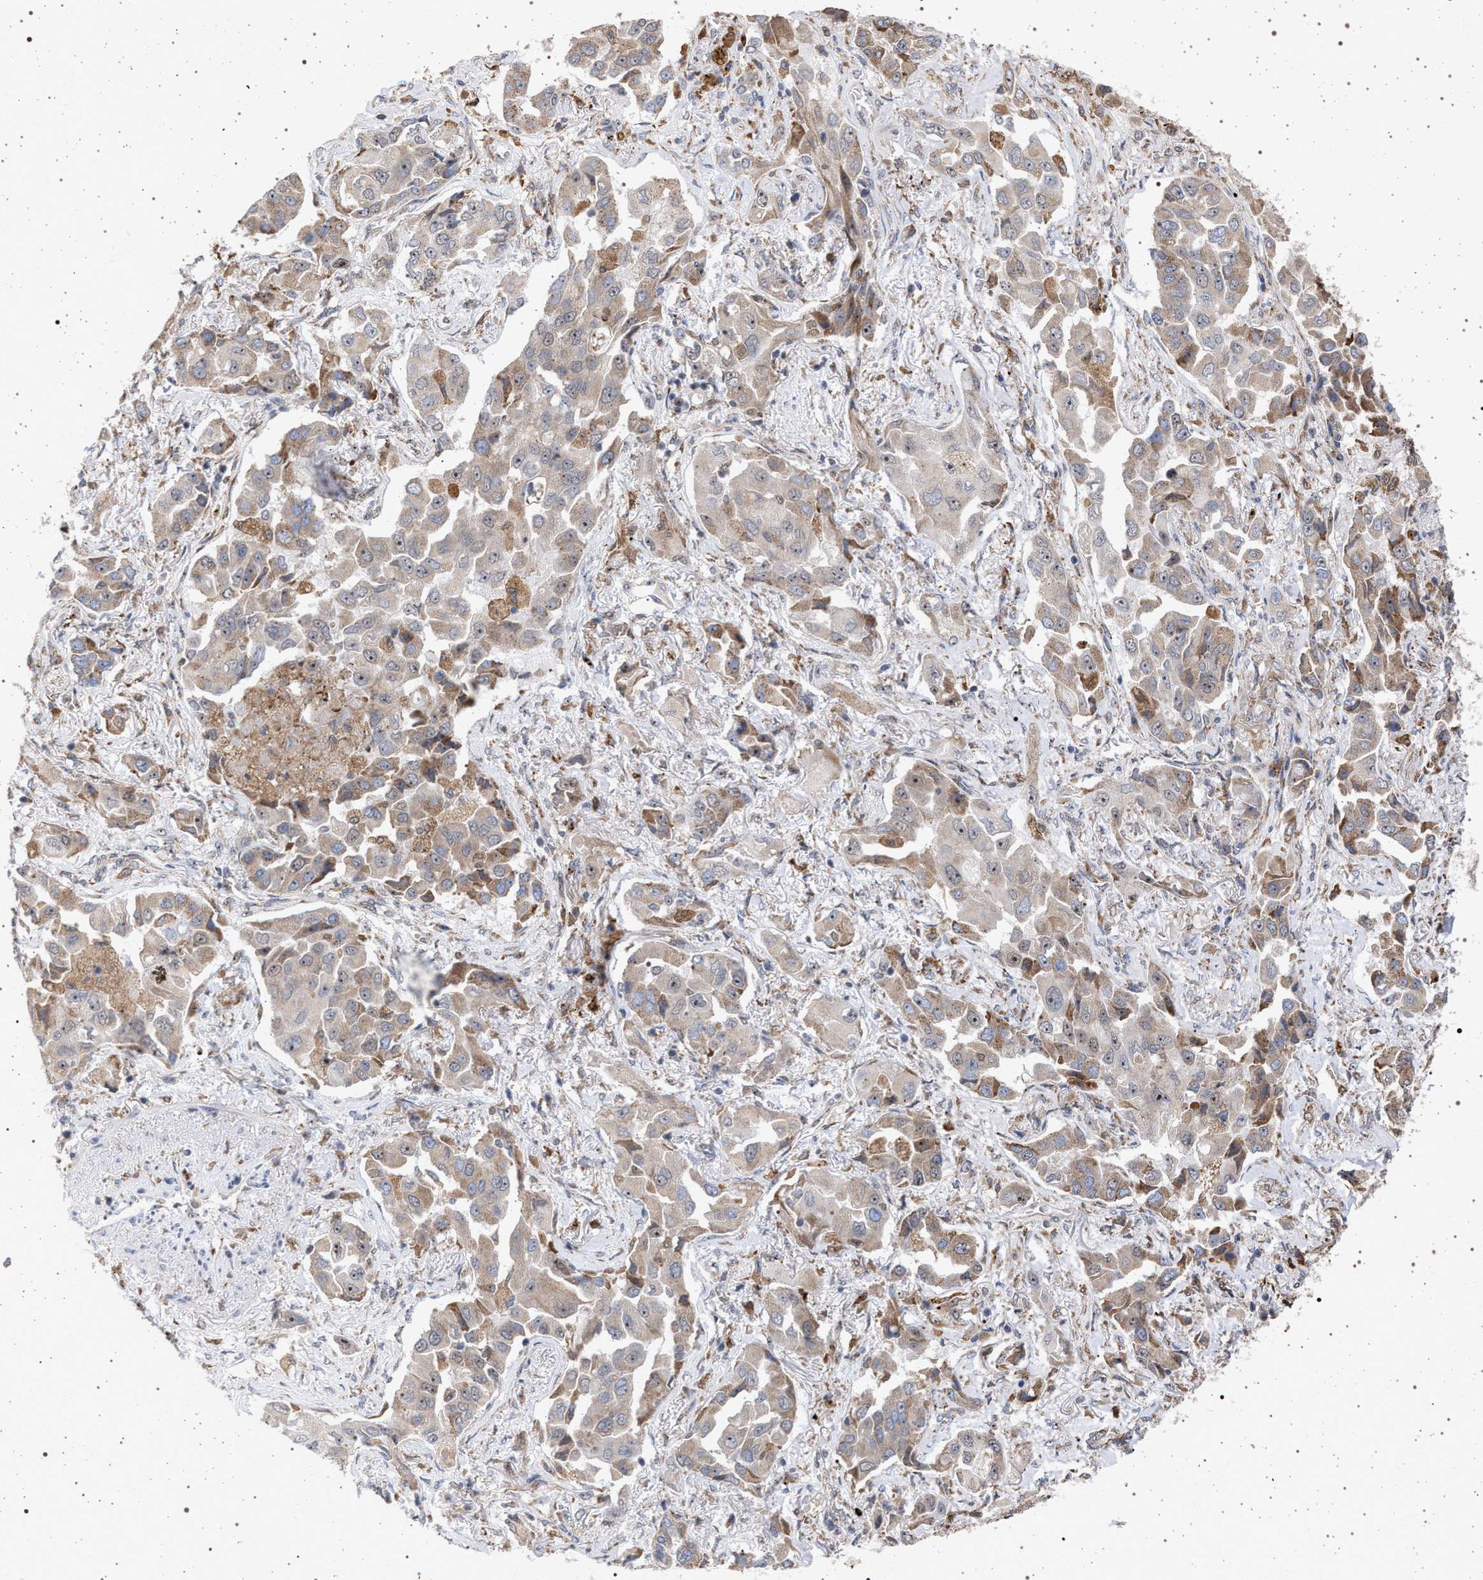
{"staining": {"intensity": "moderate", "quantity": "25%-75%", "location": "cytoplasmic/membranous,nuclear"}, "tissue": "lung cancer", "cell_type": "Tumor cells", "image_type": "cancer", "snomed": [{"axis": "morphology", "description": "Adenocarcinoma, NOS"}, {"axis": "topography", "description": "Lung"}], "caption": "Immunohistochemical staining of human lung adenocarcinoma displays medium levels of moderate cytoplasmic/membranous and nuclear positivity in about 25%-75% of tumor cells. The staining was performed using DAB to visualize the protein expression in brown, while the nuclei were stained in blue with hematoxylin (Magnification: 20x).", "gene": "ELAC2", "patient": {"sex": "female", "age": 65}}